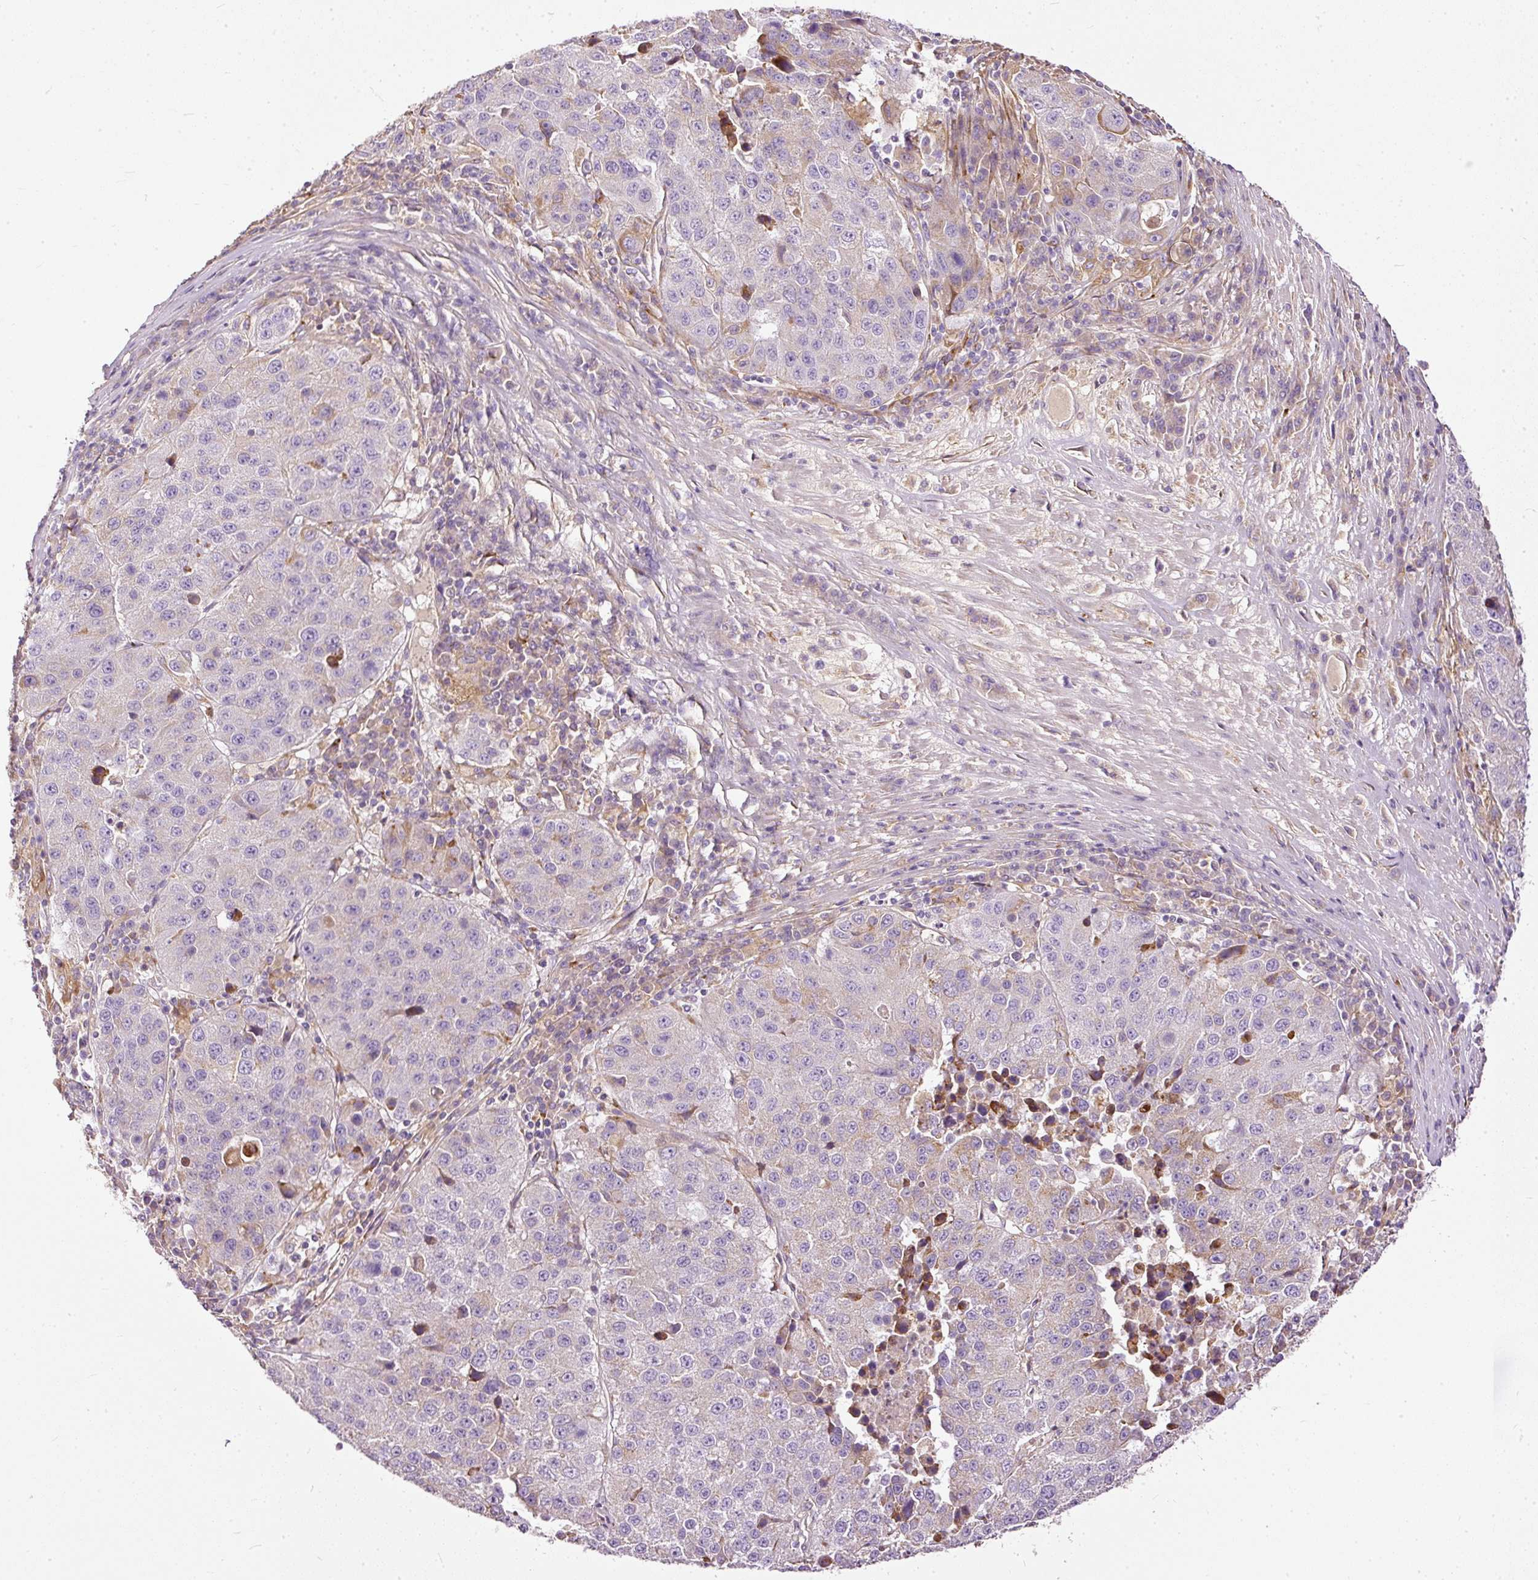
{"staining": {"intensity": "negative", "quantity": "none", "location": "none"}, "tissue": "stomach cancer", "cell_type": "Tumor cells", "image_type": "cancer", "snomed": [{"axis": "morphology", "description": "Adenocarcinoma, NOS"}, {"axis": "topography", "description": "Stomach"}], "caption": "Histopathology image shows no protein expression in tumor cells of stomach adenocarcinoma tissue.", "gene": "PAQR9", "patient": {"sex": "male", "age": 71}}